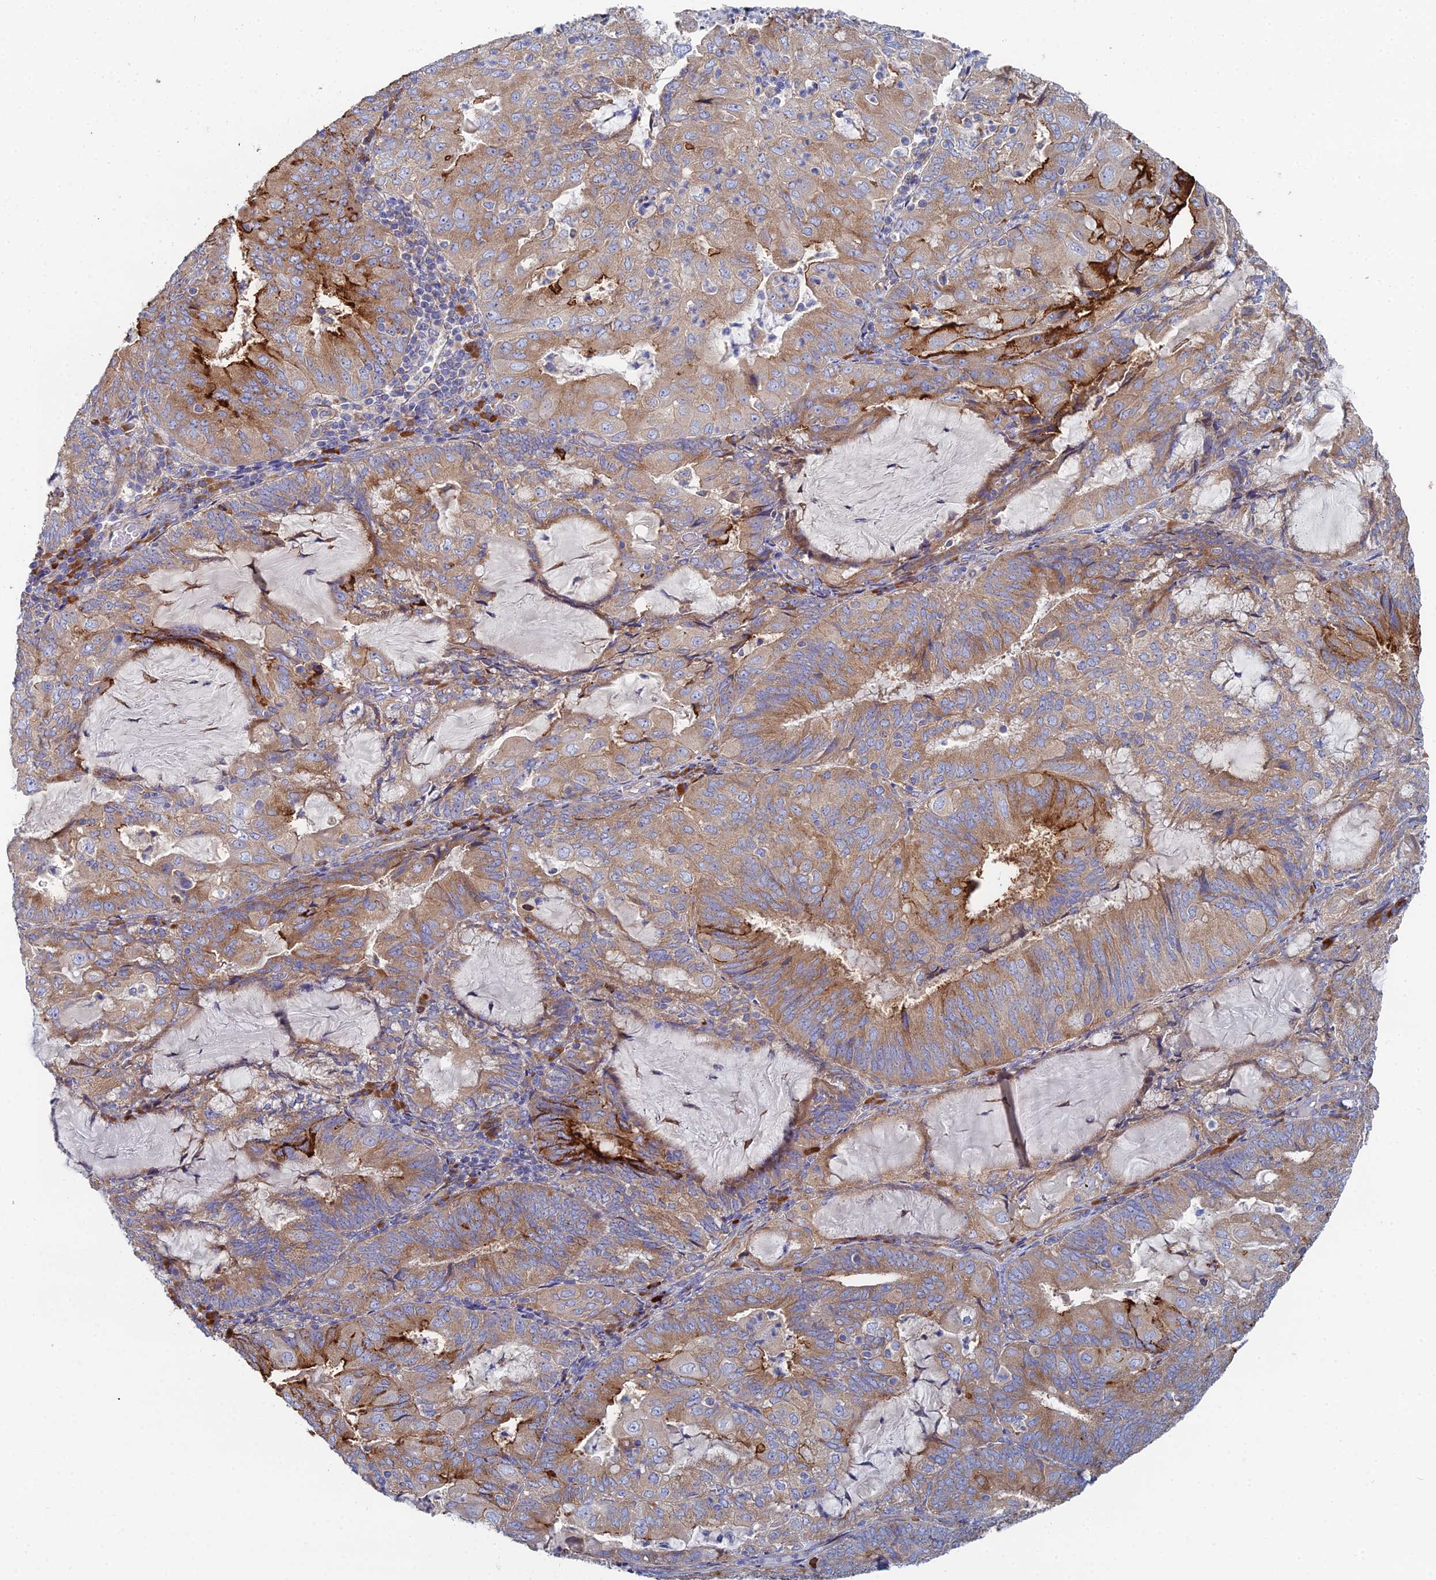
{"staining": {"intensity": "moderate", "quantity": ">75%", "location": "cytoplasmic/membranous"}, "tissue": "endometrial cancer", "cell_type": "Tumor cells", "image_type": "cancer", "snomed": [{"axis": "morphology", "description": "Adenocarcinoma, NOS"}, {"axis": "topography", "description": "Endometrium"}], "caption": "DAB immunohistochemical staining of human endometrial cancer exhibits moderate cytoplasmic/membranous protein positivity in about >75% of tumor cells. (IHC, brightfield microscopy, high magnification).", "gene": "CLCN3", "patient": {"sex": "female", "age": 81}}